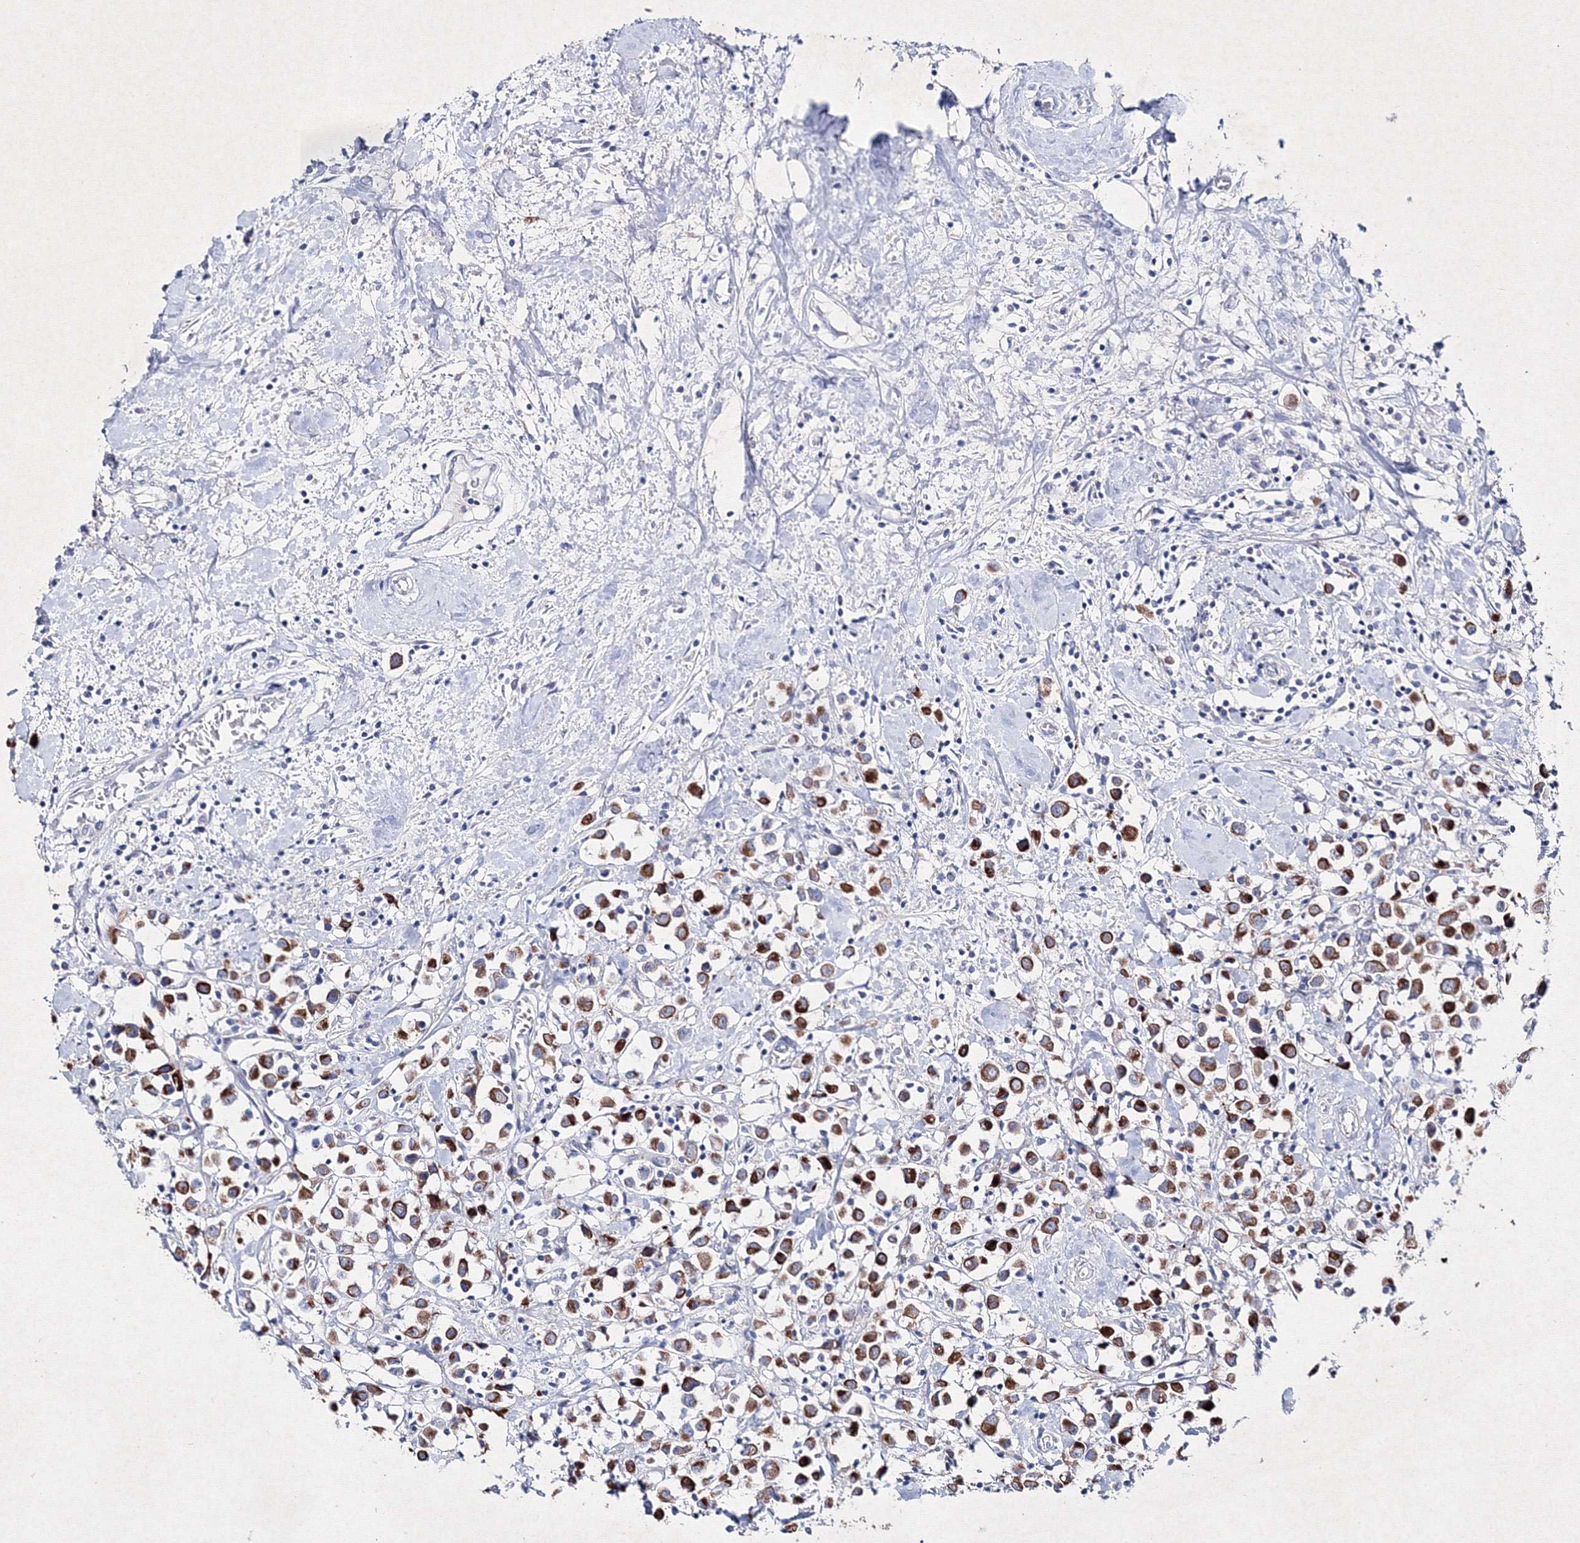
{"staining": {"intensity": "strong", "quantity": ">75%", "location": "cytoplasmic/membranous"}, "tissue": "breast cancer", "cell_type": "Tumor cells", "image_type": "cancer", "snomed": [{"axis": "morphology", "description": "Duct carcinoma"}, {"axis": "topography", "description": "Breast"}], "caption": "Breast cancer (infiltrating ductal carcinoma) stained for a protein (brown) shows strong cytoplasmic/membranous positive staining in approximately >75% of tumor cells.", "gene": "SMIM29", "patient": {"sex": "female", "age": 61}}